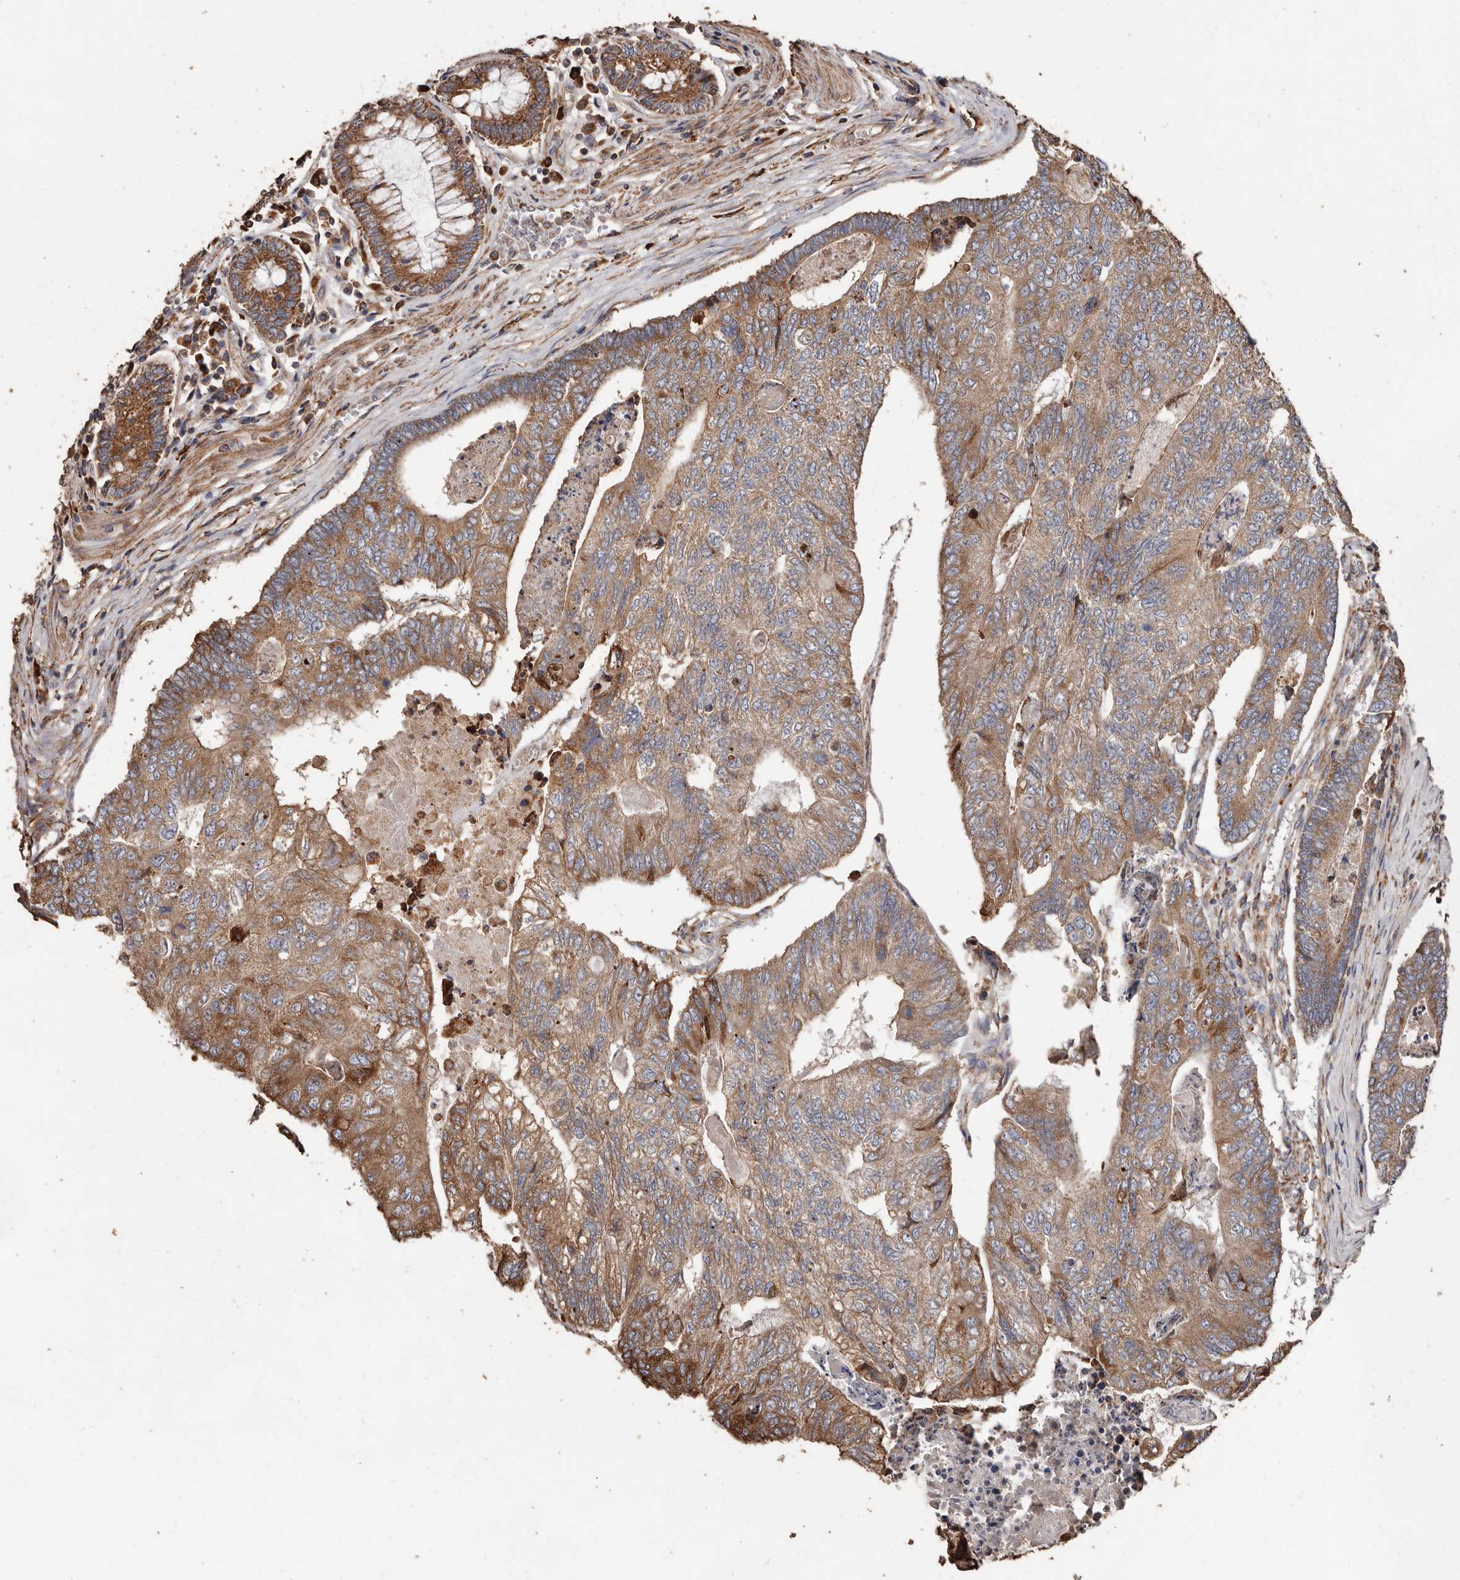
{"staining": {"intensity": "moderate", "quantity": ">75%", "location": "cytoplasmic/membranous"}, "tissue": "colorectal cancer", "cell_type": "Tumor cells", "image_type": "cancer", "snomed": [{"axis": "morphology", "description": "Adenocarcinoma, NOS"}, {"axis": "topography", "description": "Colon"}], "caption": "Human colorectal cancer stained with a brown dye displays moderate cytoplasmic/membranous positive expression in about >75% of tumor cells.", "gene": "OSGIN2", "patient": {"sex": "female", "age": 67}}